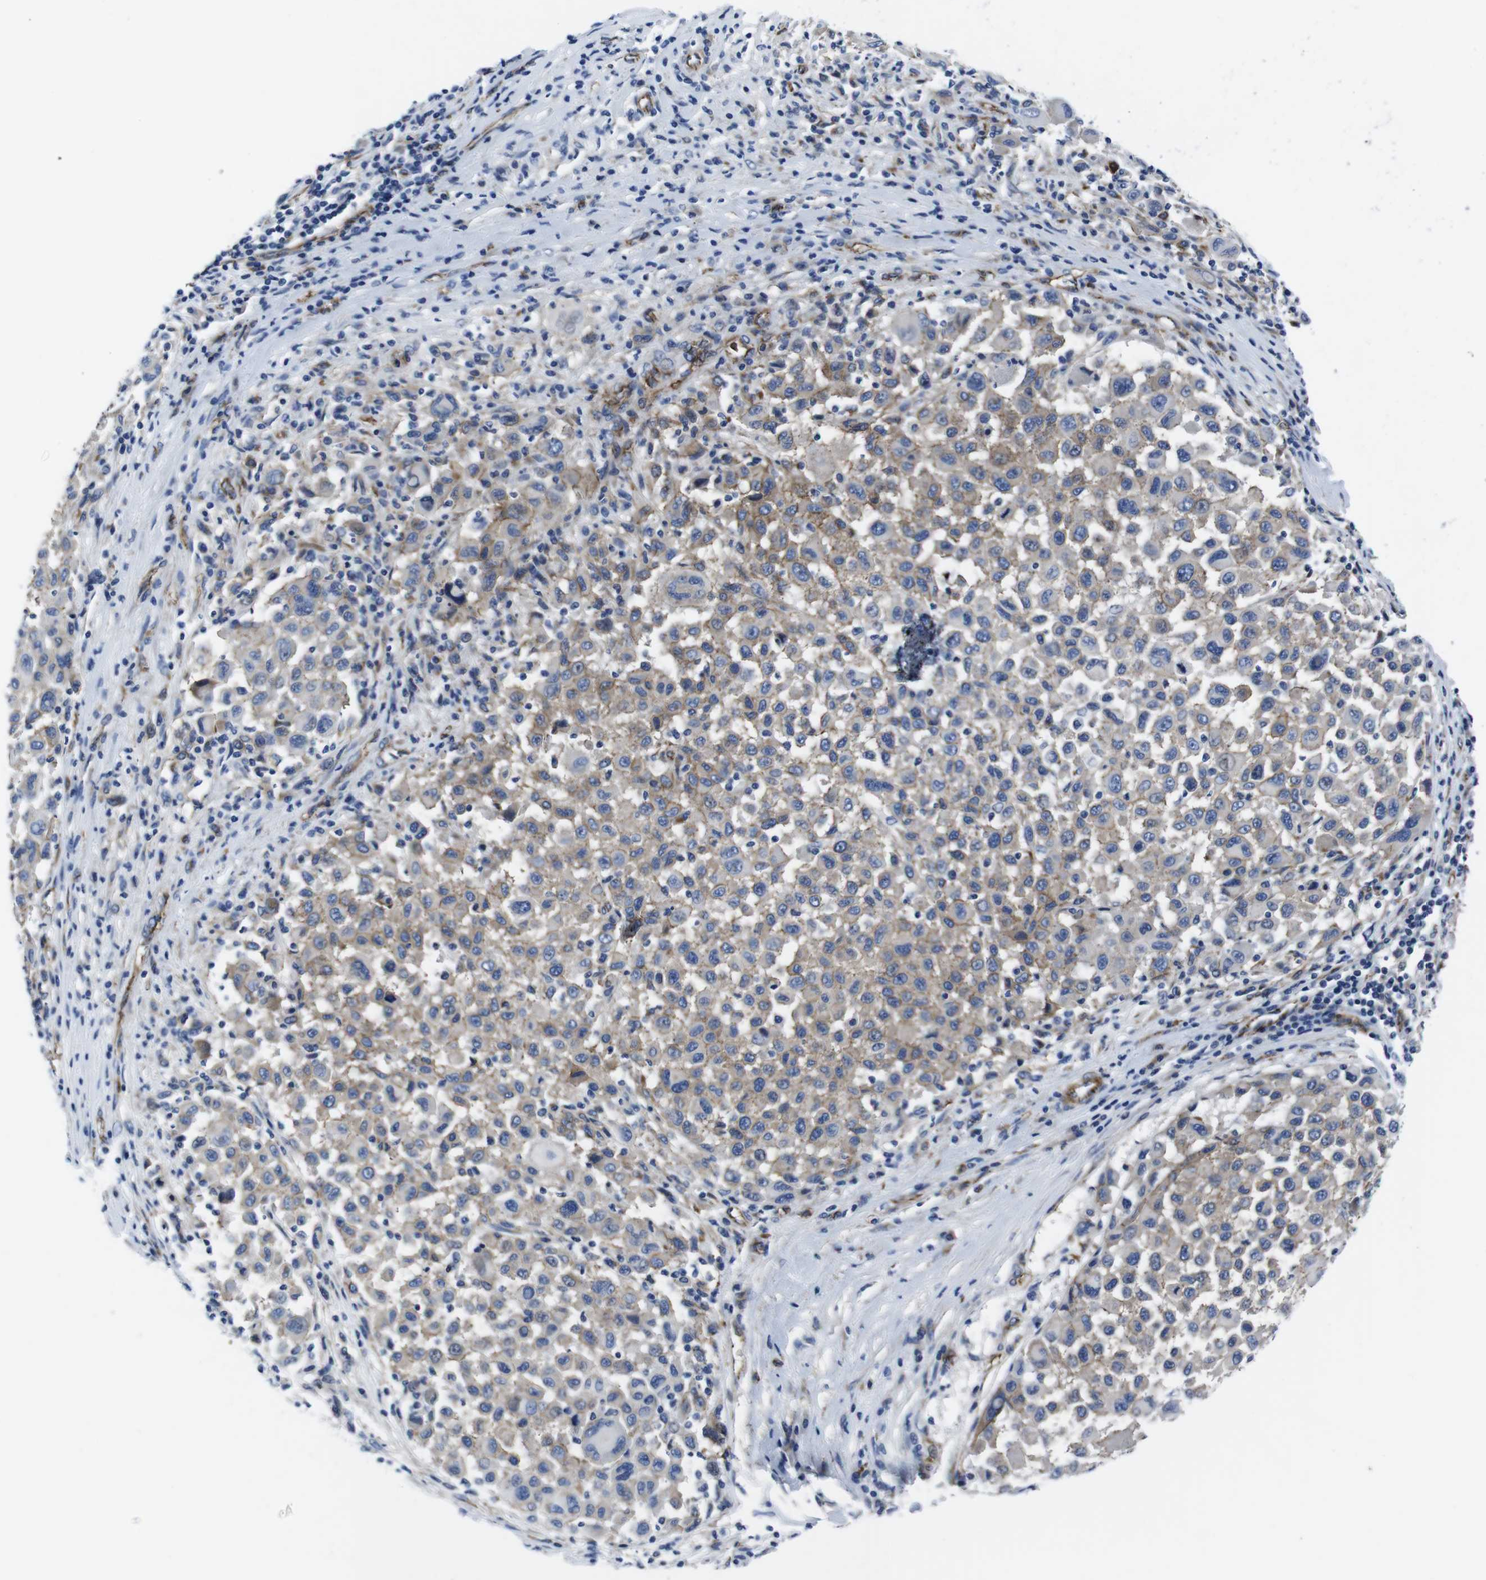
{"staining": {"intensity": "weak", "quantity": "25%-75%", "location": "cytoplasmic/membranous"}, "tissue": "melanoma", "cell_type": "Tumor cells", "image_type": "cancer", "snomed": [{"axis": "morphology", "description": "Malignant melanoma, Metastatic site"}, {"axis": "topography", "description": "Lymph node"}], "caption": "Immunohistochemistry of melanoma displays low levels of weak cytoplasmic/membranous positivity in approximately 25%-75% of tumor cells. The protein is shown in brown color, while the nuclei are stained blue.", "gene": "NUMB", "patient": {"sex": "male", "age": 61}}